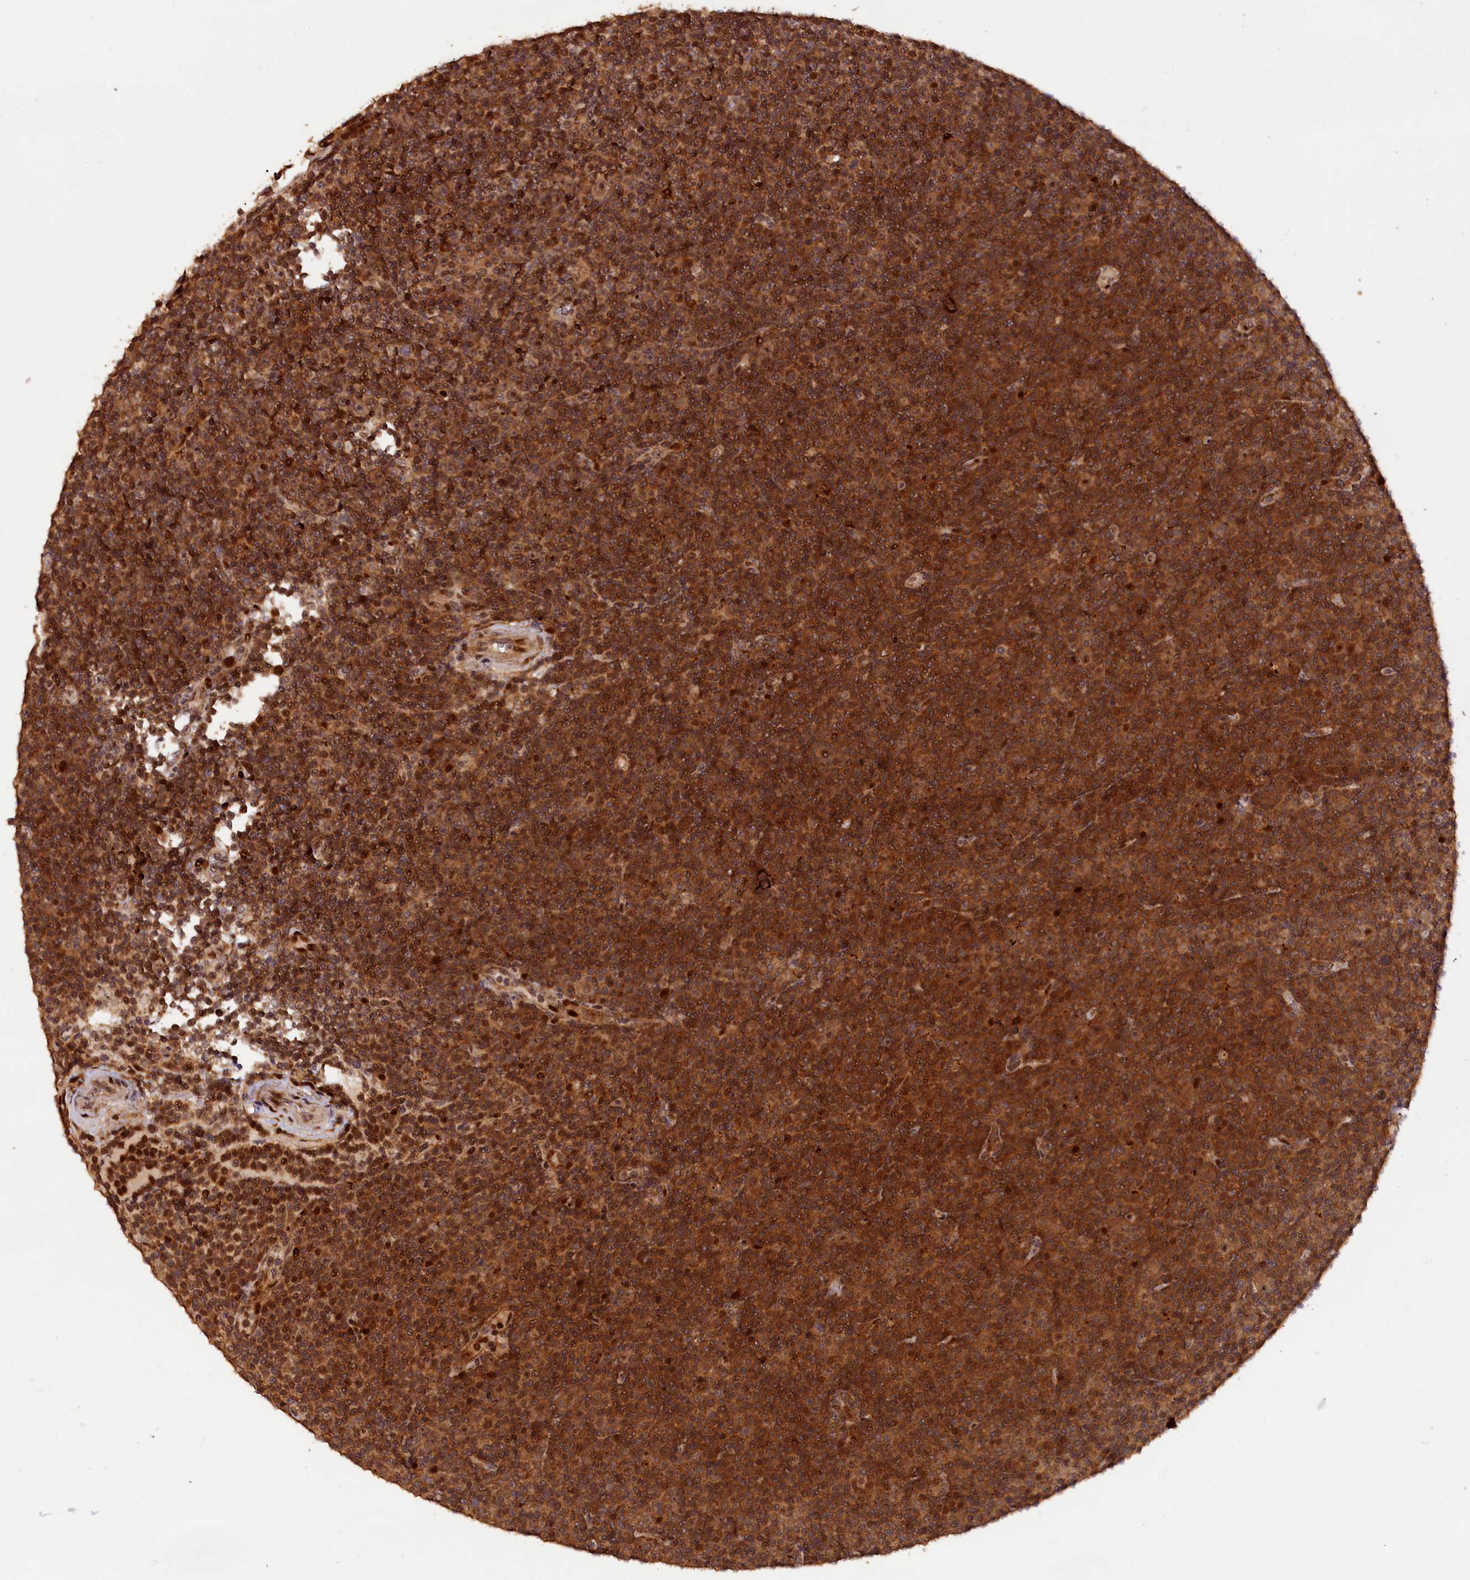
{"staining": {"intensity": "strong", "quantity": ">75%", "location": "cytoplasmic/membranous,nuclear"}, "tissue": "lymphoma", "cell_type": "Tumor cells", "image_type": "cancer", "snomed": [{"axis": "morphology", "description": "Malignant lymphoma, non-Hodgkin's type, Low grade"}, {"axis": "topography", "description": "Lymph node"}], "caption": "Strong cytoplasmic/membranous and nuclear expression is seen in about >75% of tumor cells in lymphoma. The protein of interest is shown in brown color, while the nuclei are stained blue.", "gene": "PHAF1", "patient": {"sex": "female", "age": 67}}